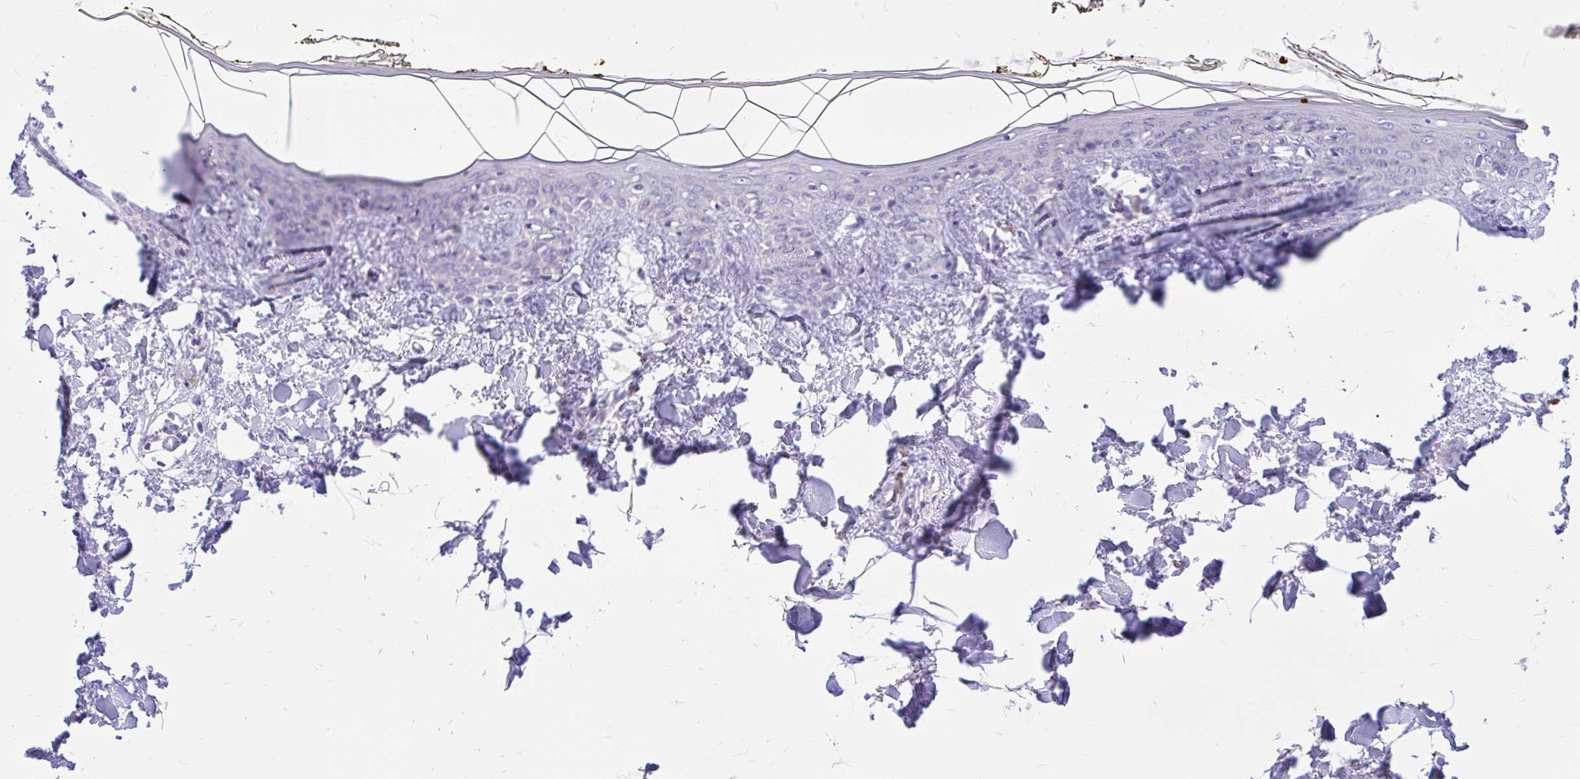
{"staining": {"intensity": "negative", "quantity": "none", "location": "none"}, "tissue": "skin", "cell_type": "Fibroblasts", "image_type": "normal", "snomed": [{"axis": "morphology", "description": "Normal tissue, NOS"}, {"axis": "topography", "description": "Skin"}], "caption": "DAB (3,3'-diaminobenzidine) immunohistochemical staining of normal skin demonstrates no significant expression in fibroblasts. (DAB IHC visualized using brightfield microscopy, high magnification).", "gene": "MAP1LC3A", "patient": {"sex": "female", "age": 34}}